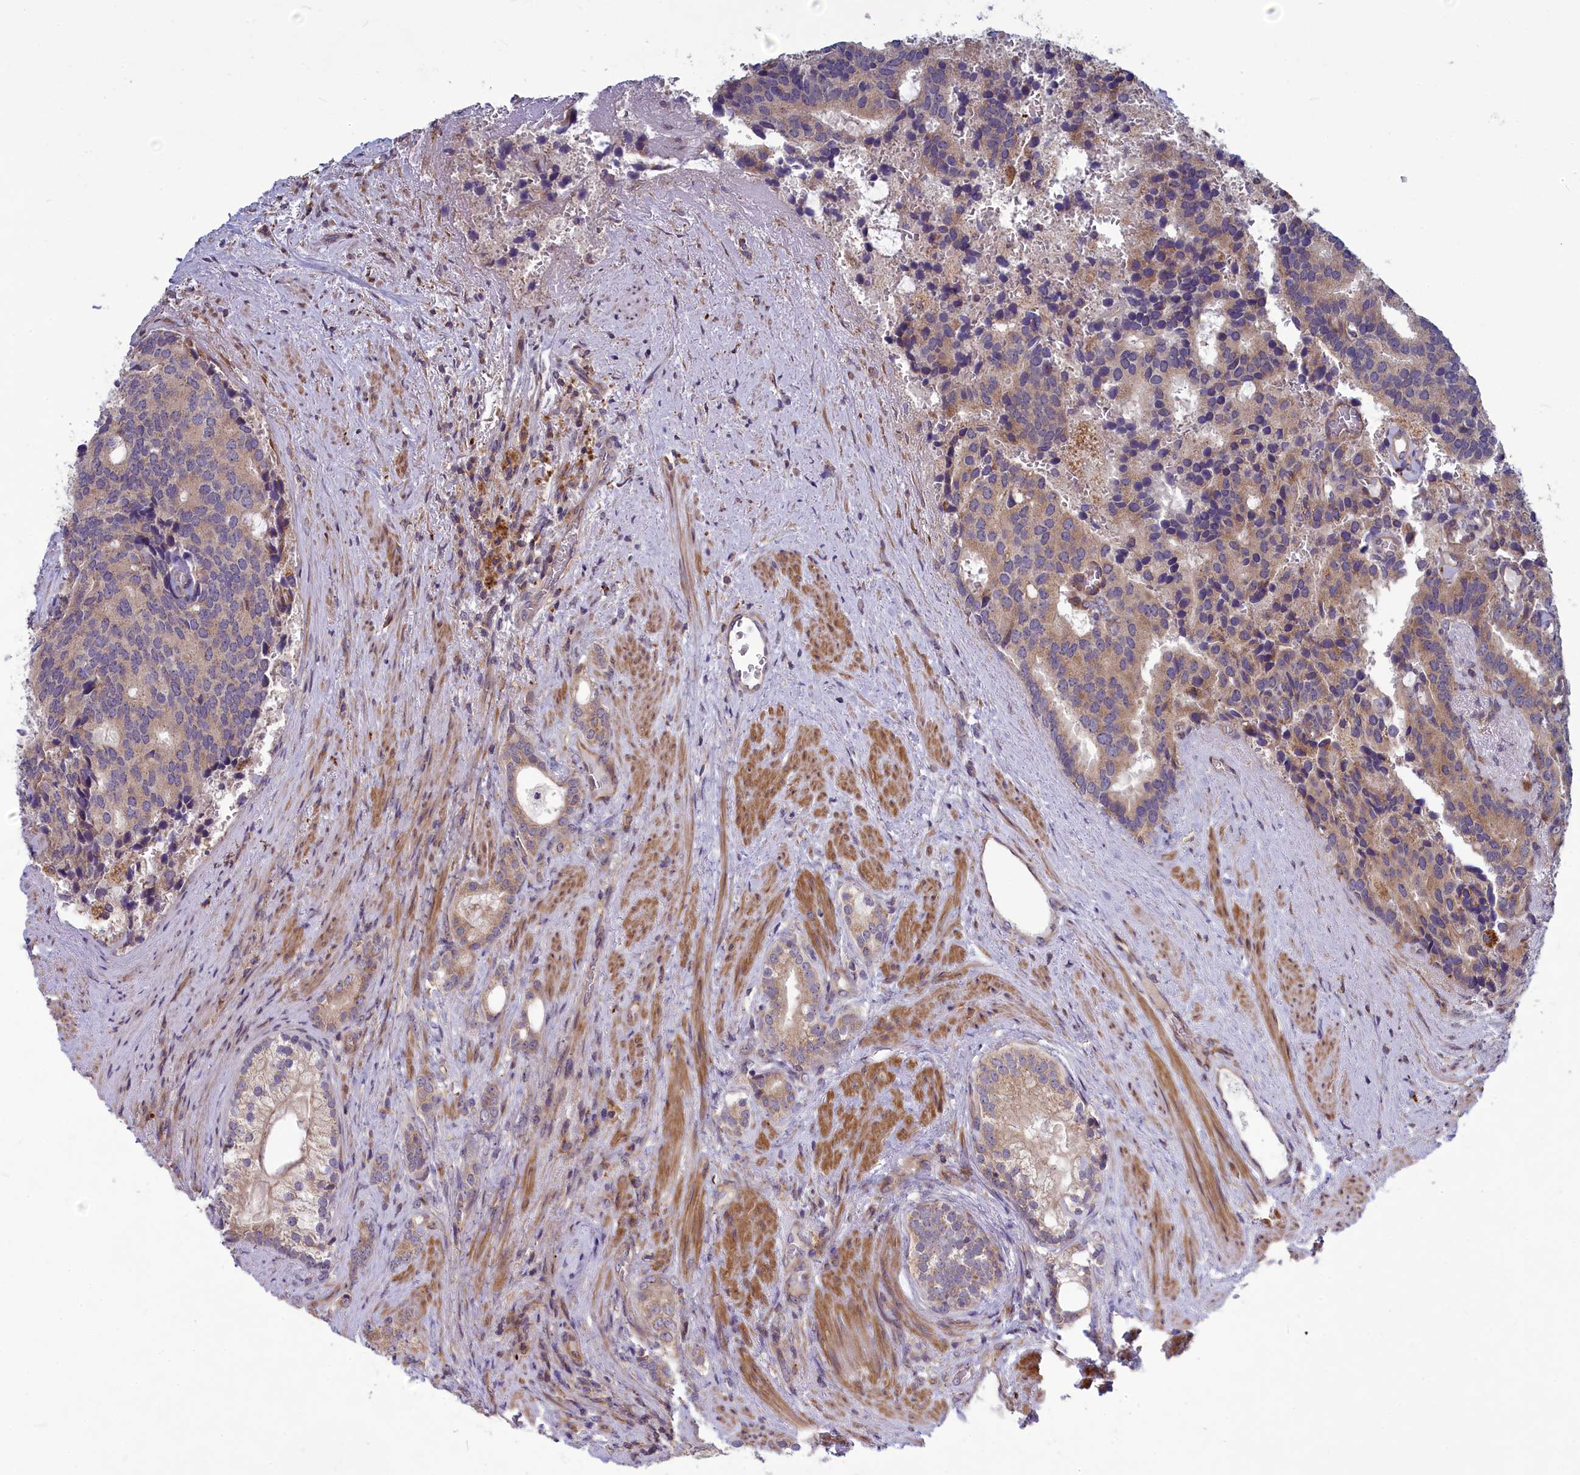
{"staining": {"intensity": "moderate", "quantity": "25%-75%", "location": "cytoplasmic/membranous"}, "tissue": "prostate cancer", "cell_type": "Tumor cells", "image_type": "cancer", "snomed": [{"axis": "morphology", "description": "Adenocarcinoma, Low grade"}, {"axis": "topography", "description": "Prostate"}], "caption": "Adenocarcinoma (low-grade) (prostate) stained with IHC demonstrates moderate cytoplasmic/membranous expression in about 25%-75% of tumor cells.", "gene": "BLTP2", "patient": {"sex": "male", "age": 71}}